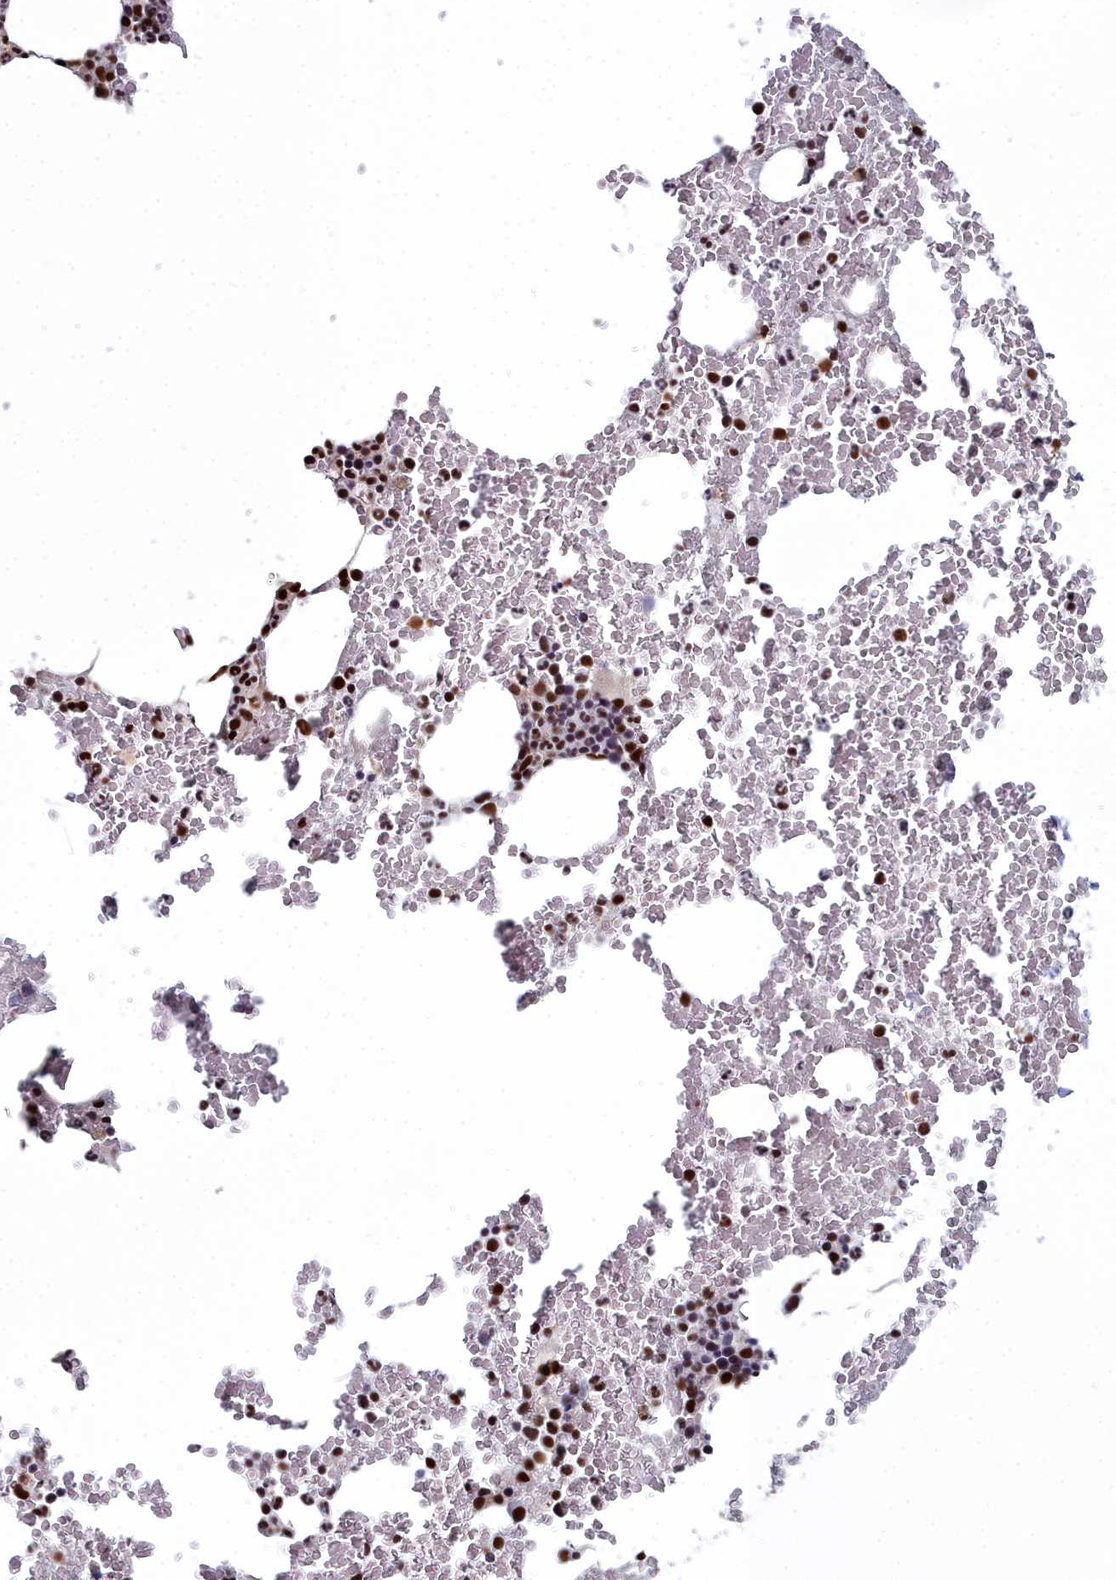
{"staining": {"intensity": "strong", "quantity": "25%-75%", "location": "nuclear"}, "tissue": "bone marrow", "cell_type": "Hematopoietic cells", "image_type": "normal", "snomed": [{"axis": "morphology", "description": "Normal tissue, NOS"}, {"axis": "morphology", "description": "Inflammation, NOS"}, {"axis": "topography", "description": "Bone marrow"}], "caption": "DAB (3,3'-diaminobenzidine) immunohistochemical staining of normal human bone marrow exhibits strong nuclear protein expression in about 25%-75% of hematopoietic cells.", "gene": "SF3B3", "patient": {"sex": "female", "age": 78}}